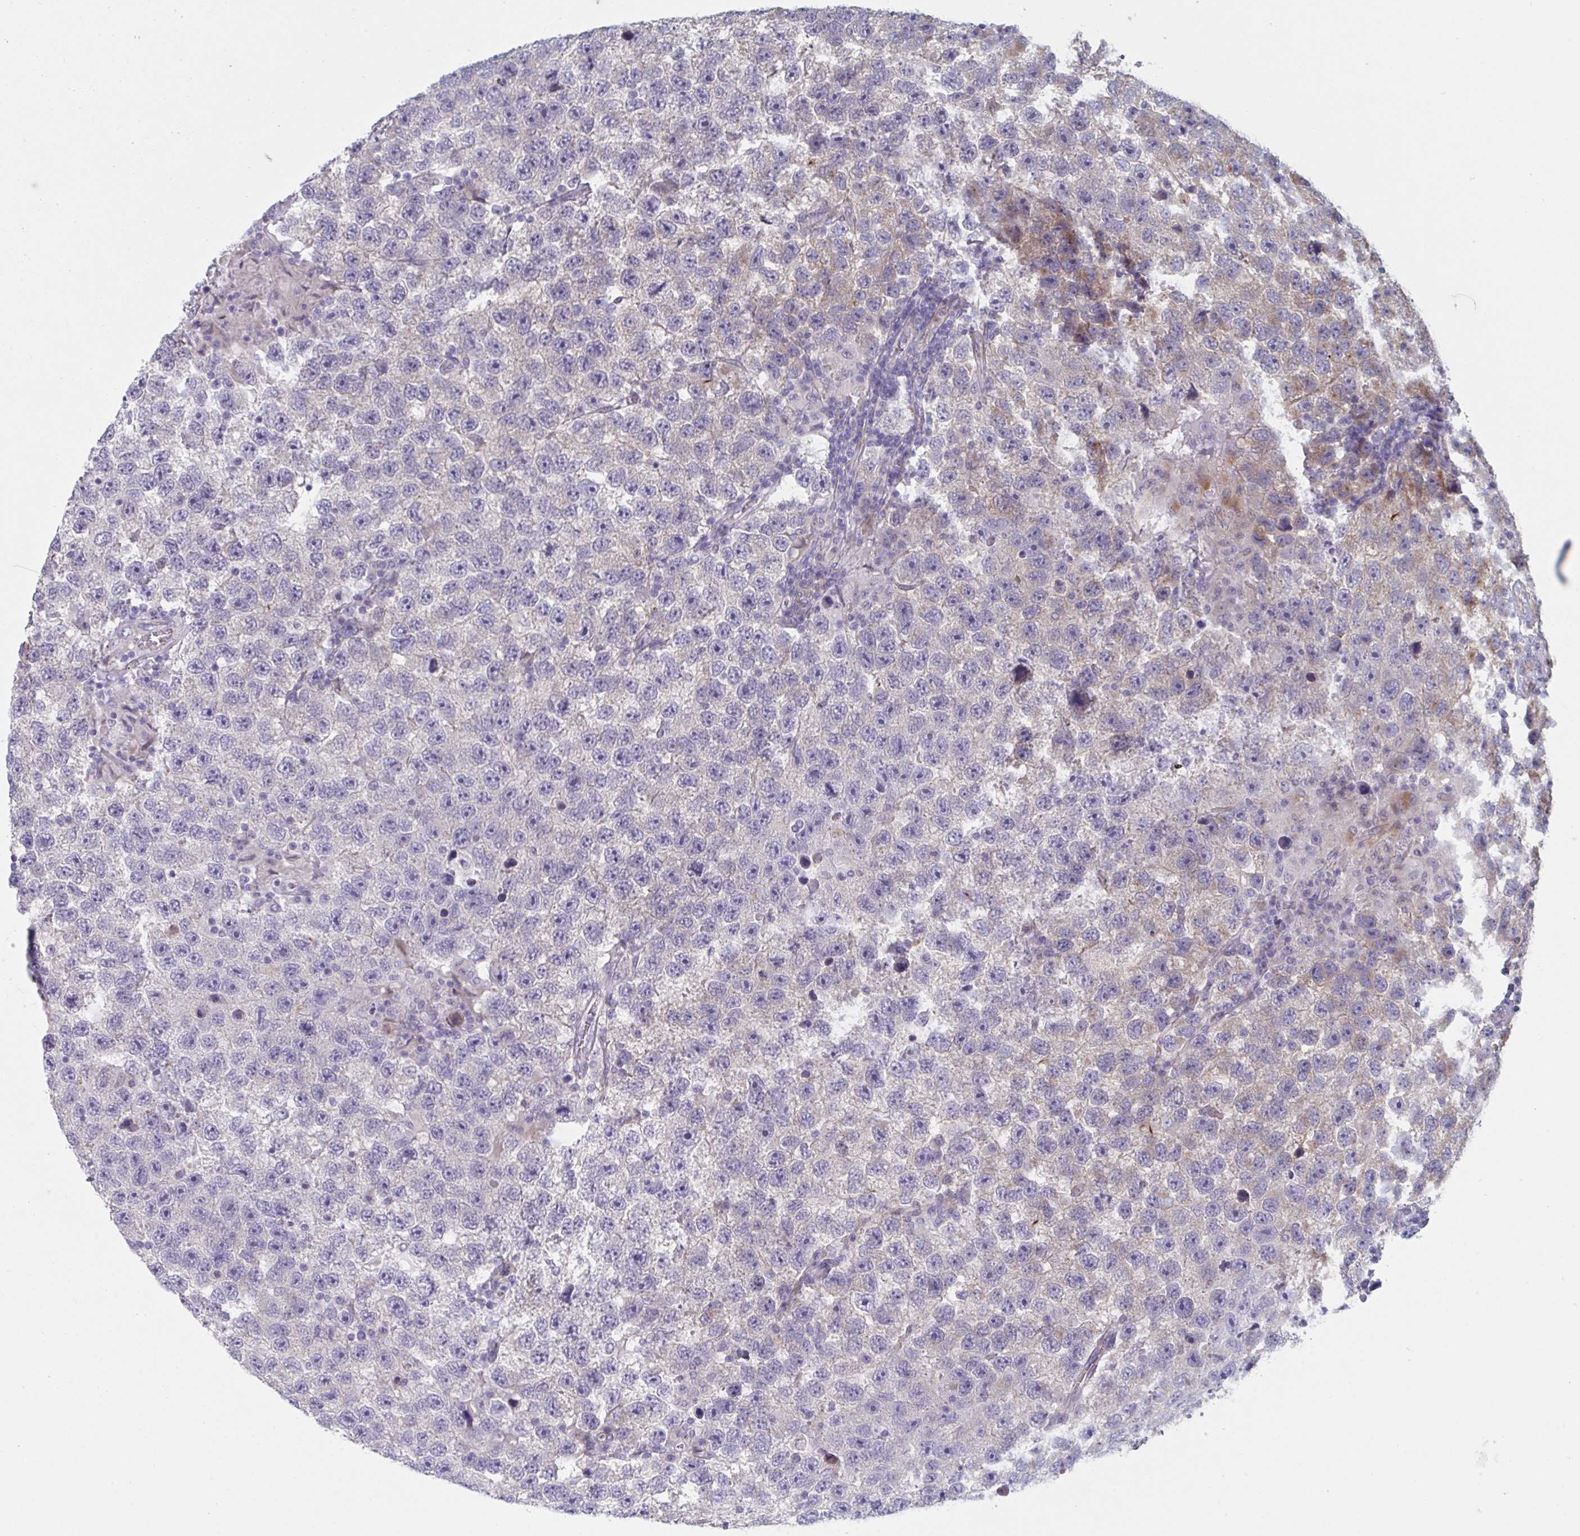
{"staining": {"intensity": "moderate", "quantity": "25%-75%", "location": "cytoplasmic/membranous"}, "tissue": "testis cancer", "cell_type": "Tumor cells", "image_type": "cancer", "snomed": [{"axis": "morphology", "description": "Seminoma, NOS"}, {"axis": "topography", "description": "Testis"}], "caption": "This histopathology image displays immunohistochemistry staining of testis seminoma, with medium moderate cytoplasmic/membranous positivity in about 25%-75% of tumor cells.", "gene": "TNFSF10", "patient": {"sex": "male", "age": 26}}